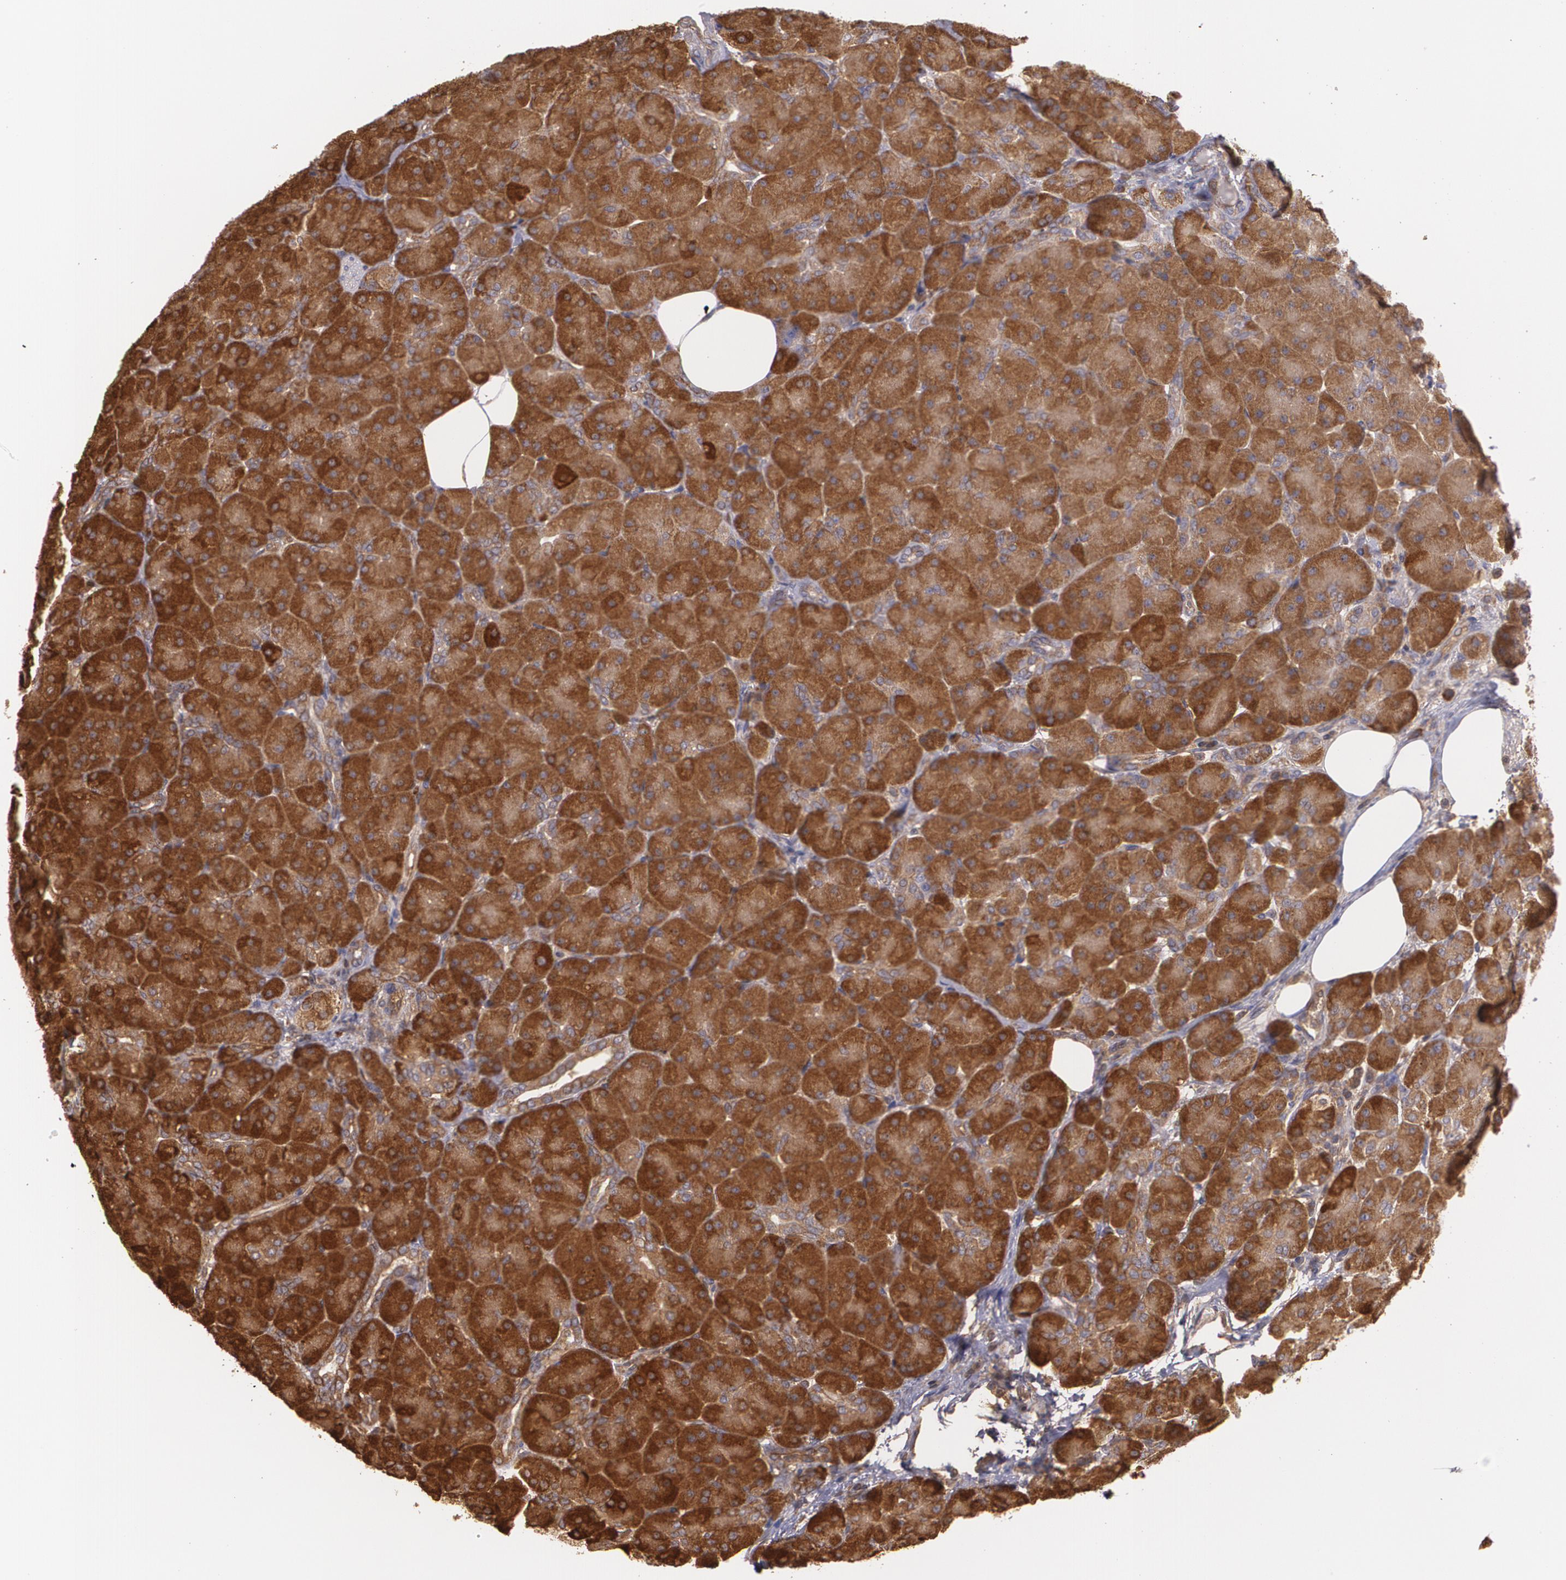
{"staining": {"intensity": "strong", "quantity": ">75%", "location": "cytoplasmic/membranous"}, "tissue": "pancreas", "cell_type": "Exocrine glandular cells", "image_type": "normal", "snomed": [{"axis": "morphology", "description": "Normal tissue, NOS"}, {"axis": "topography", "description": "Pancreas"}], "caption": "Benign pancreas demonstrates strong cytoplasmic/membranous staining in approximately >75% of exocrine glandular cells, visualized by immunohistochemistry.", "gene": "ECE1", "patient": {"sex": "male", "age": 66}}